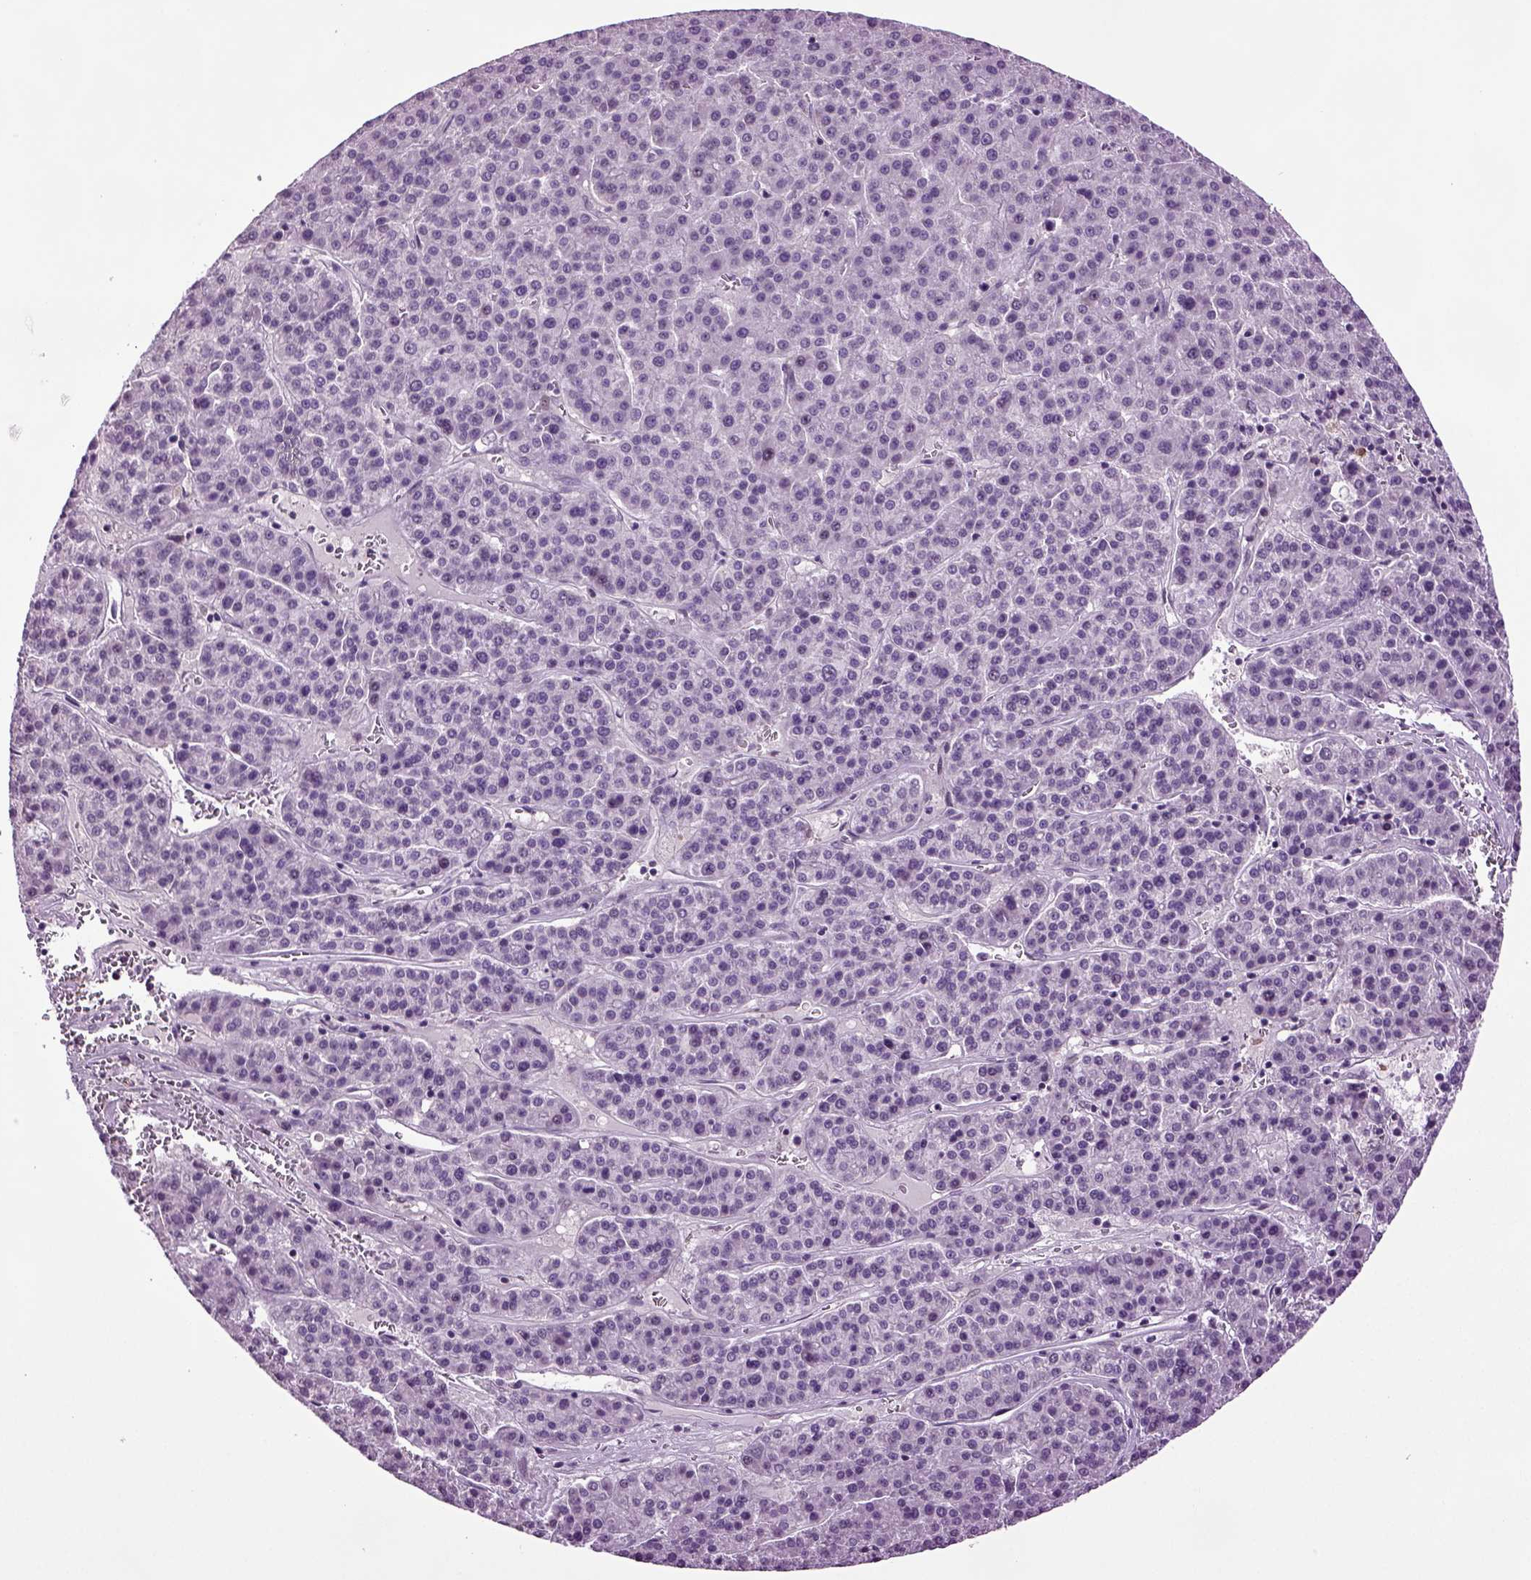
{"staining": {"intensity": "negative", "quantity": "none", "location": "none"}, "tissue": "liver cancer", "cell_type": "Tumor cells", "image_type": "cancer", "snomed": [{"axis": "morphology", "description": "Carcinoma, Hepatocellular, NOS"}, {"axis": "topography", "description": "Liver"}], "caption": "Image shows no significant protein staining in tumor cells of liver hepatocellular carcinoma.", "gene": "PLCH2", "patient": {"sex": "female", "age": 58}}